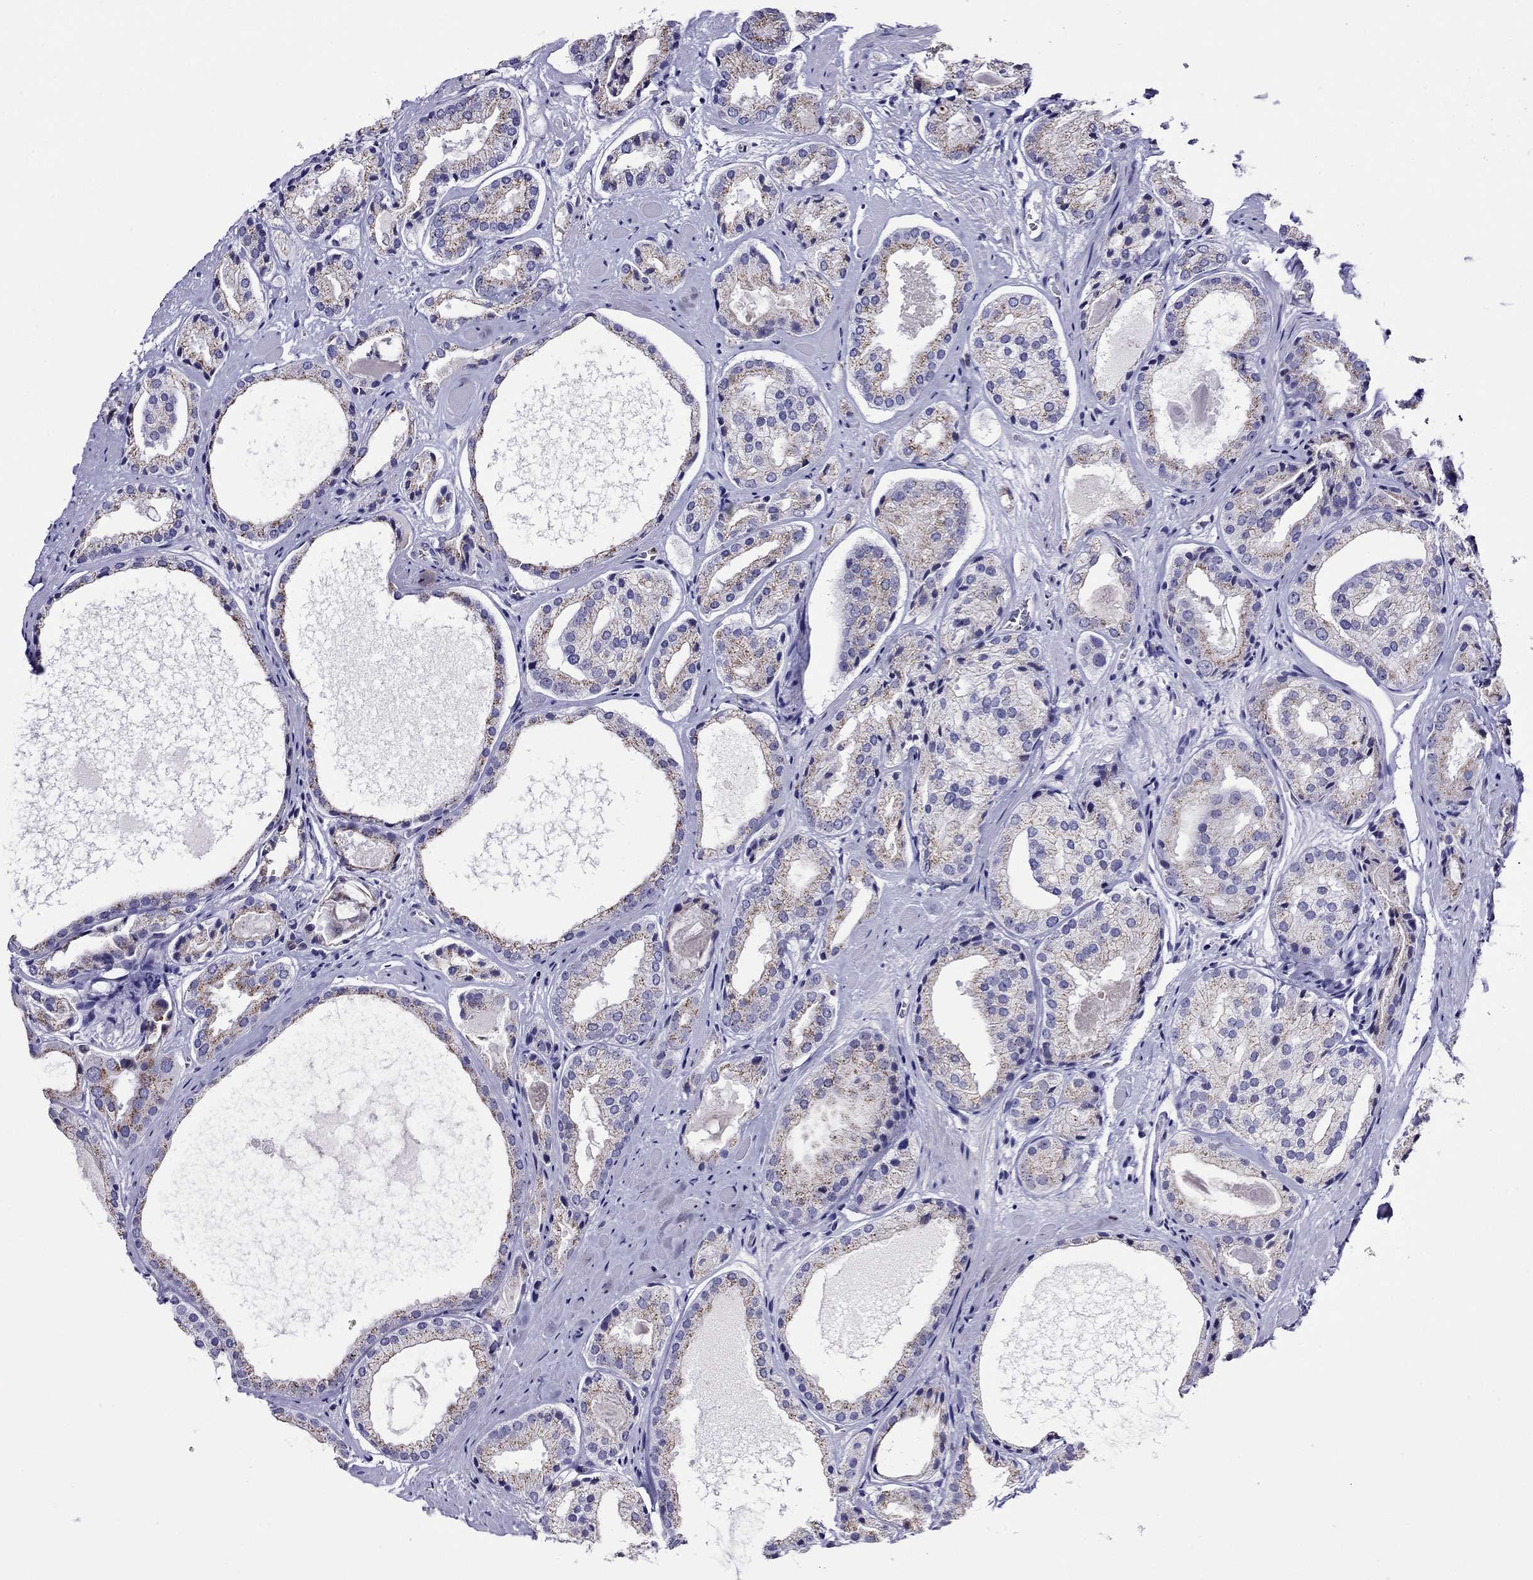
{"staining": {"intensity": "moderate", "quantity": "<25%", "location": "cytoplasmic/membranous"}, "tissue": "prostate cancer", "cell_type": "Tumor cells", "image_type": "cancer", "snomed": [{"axis": "morphology", "description": "Adenocarcinoma, Low grade"}, {"axis": "topography", "description": "Prostate"}], "caption": "This micrograph shows IHC staining of human low-grade adenocarcinoma (prostate), with low moderate cytoplasmic/membranous expression in approximately <25% of tumor cells.", "gene": "SCG2", "patient": {"sex": "male", "age": 69}}